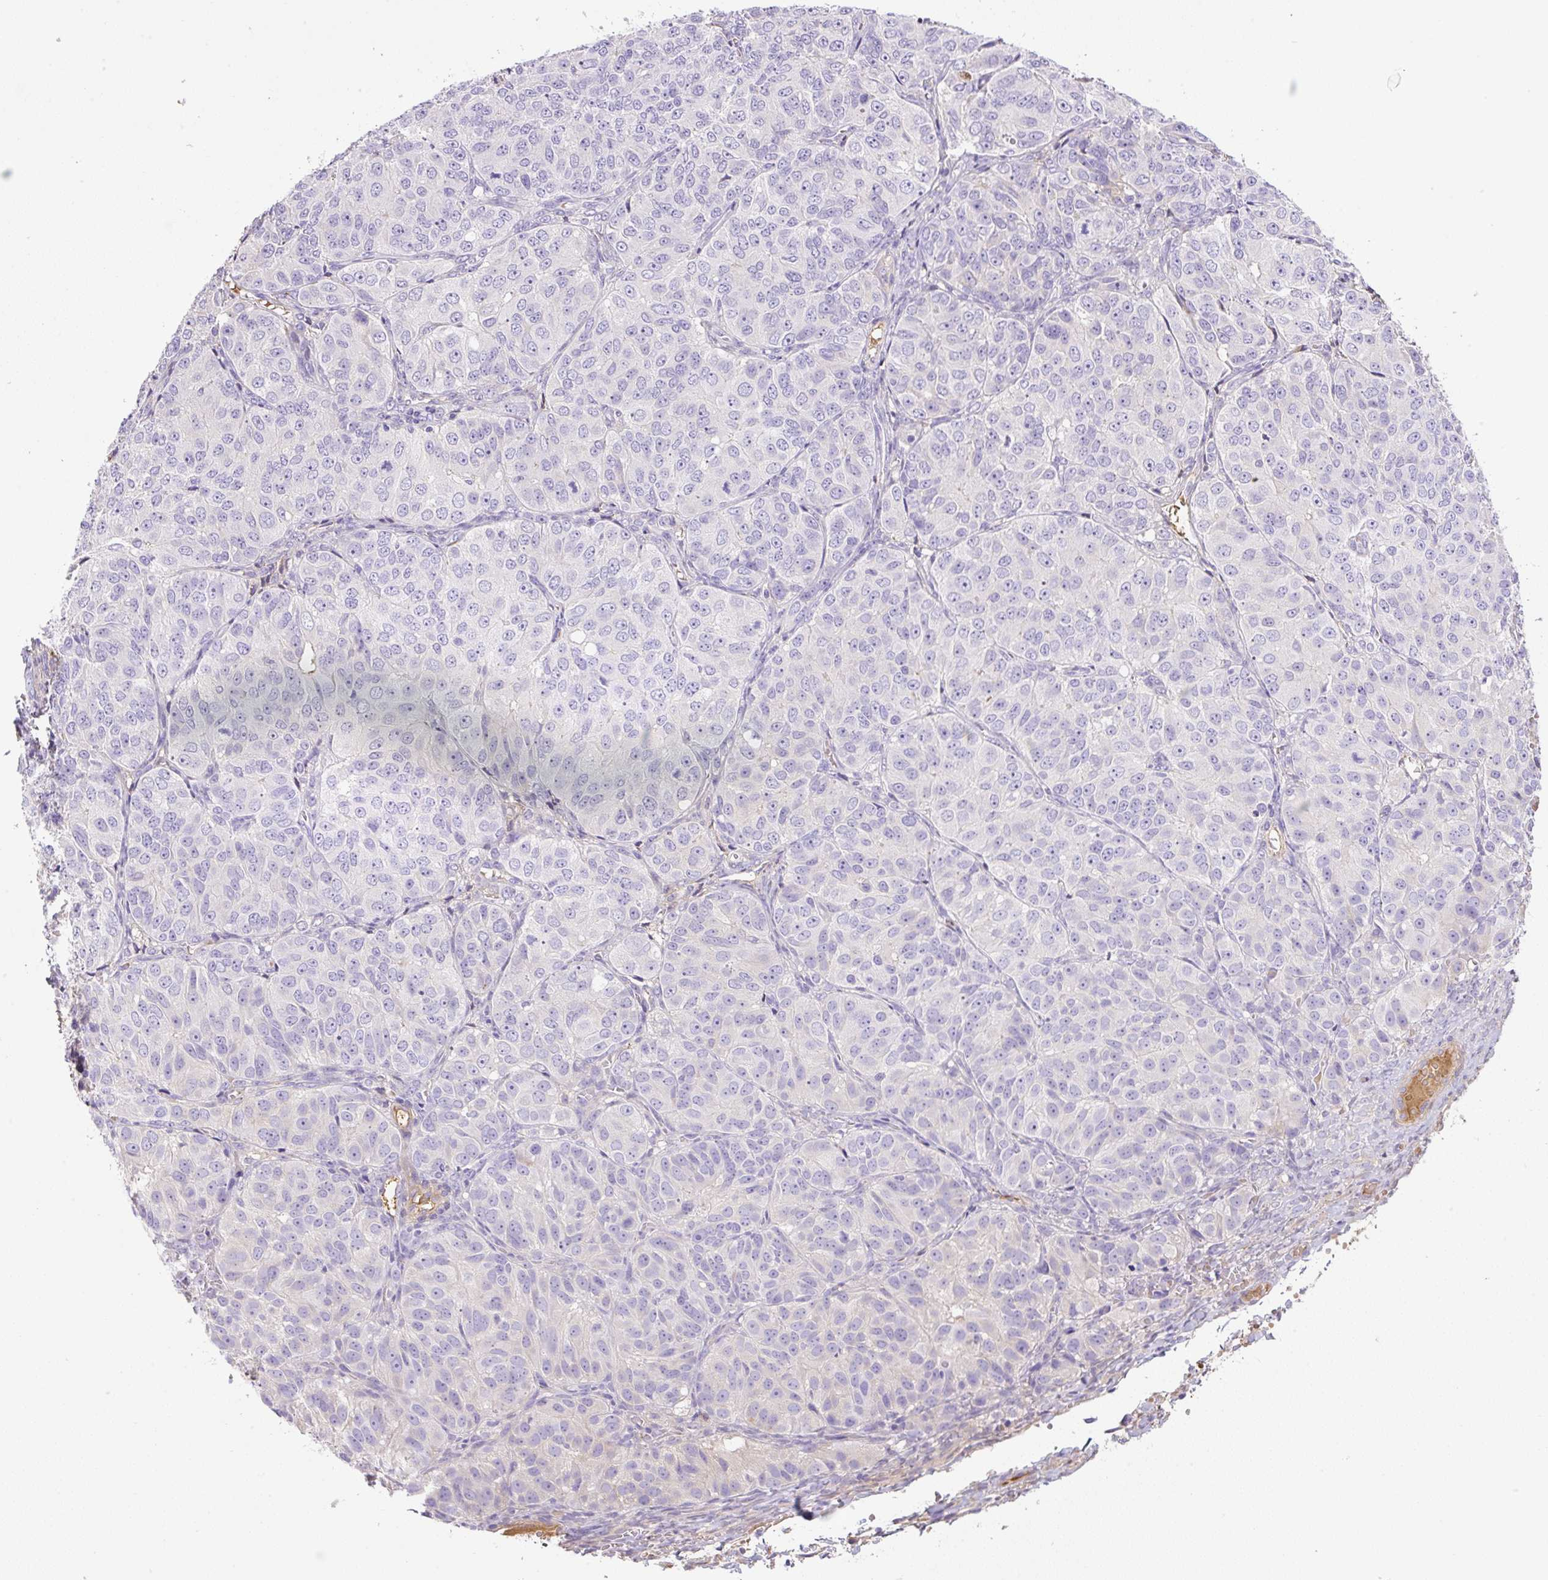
{"staining": {"intensity": "moderate", "quantity": "<25%", "location": "cytoplasmic/membranous,nuclear"}, "tissue": "ovarian cancer", "cell_type": "Tumor cells", "image_type": "cancer", "snomed": [{"axis": "morphology", "description": "Carcinoma, endometroid"}, {"axis": "topography", "description": "Ovary"}], "caption": "A micrograph of human endometroid carcinoma (ovarian) stained for a protein displays moderate cytoplasmic/membranous and nuclear brown staining in tumor cells. (brown staining indicates protein expression, while blue staining denotes nuclei).", "gene": "TDRD15", "patient": {"sex": "female", "age": 51}}